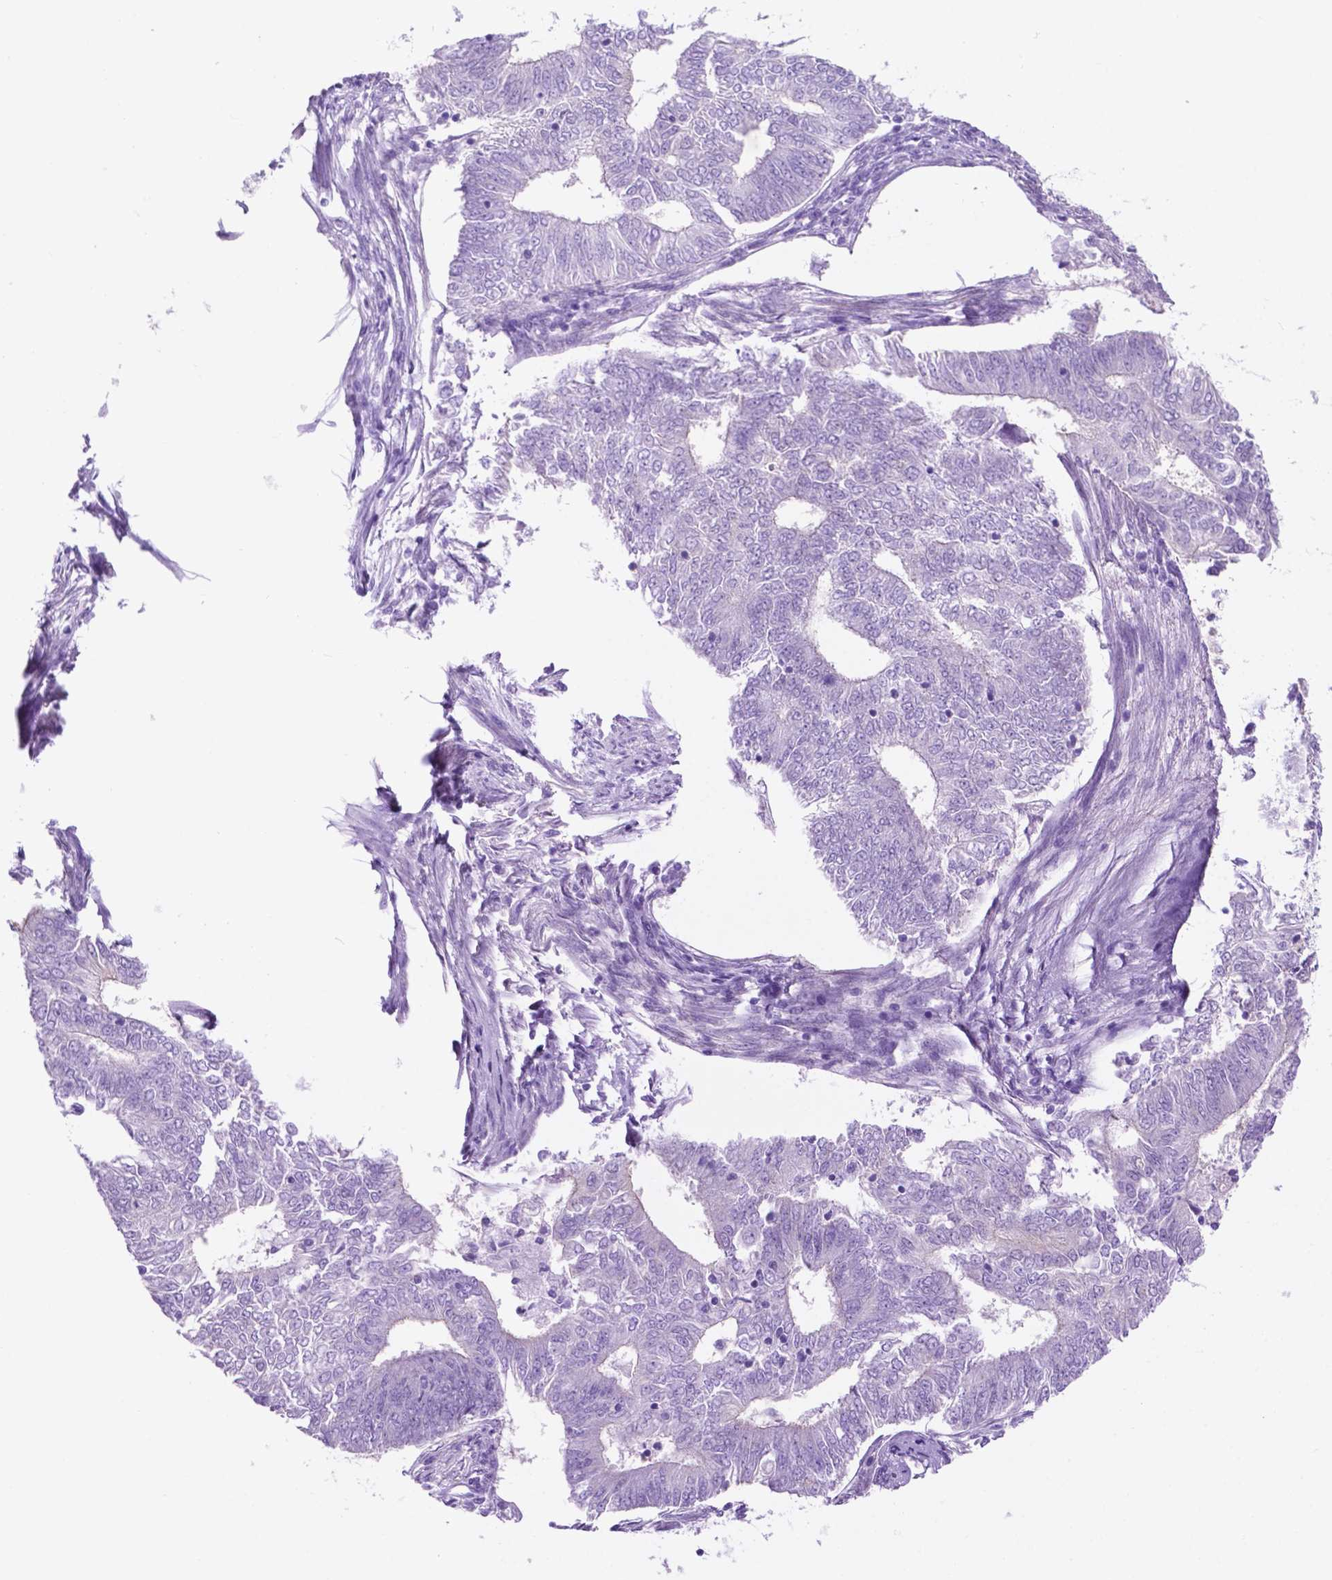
{"staining": {"intensity": "negative", "quantity": "none", "location": "none"}, "tissue": "endometrial cancer", "cell_type": "Tumor cells", "image_type": "cancer", "snomed": [{"axis": "morphology", "description": "Adenocarcinoma, NOS"}, {"axis": "topography", "description": "Endometrium"}], "caption": "Immunohistochemistry of human endometrial cancer exhibits no expression in tumor cells.", "gene": "ACY3", "patient": {"sex": "female", "age": 62}}